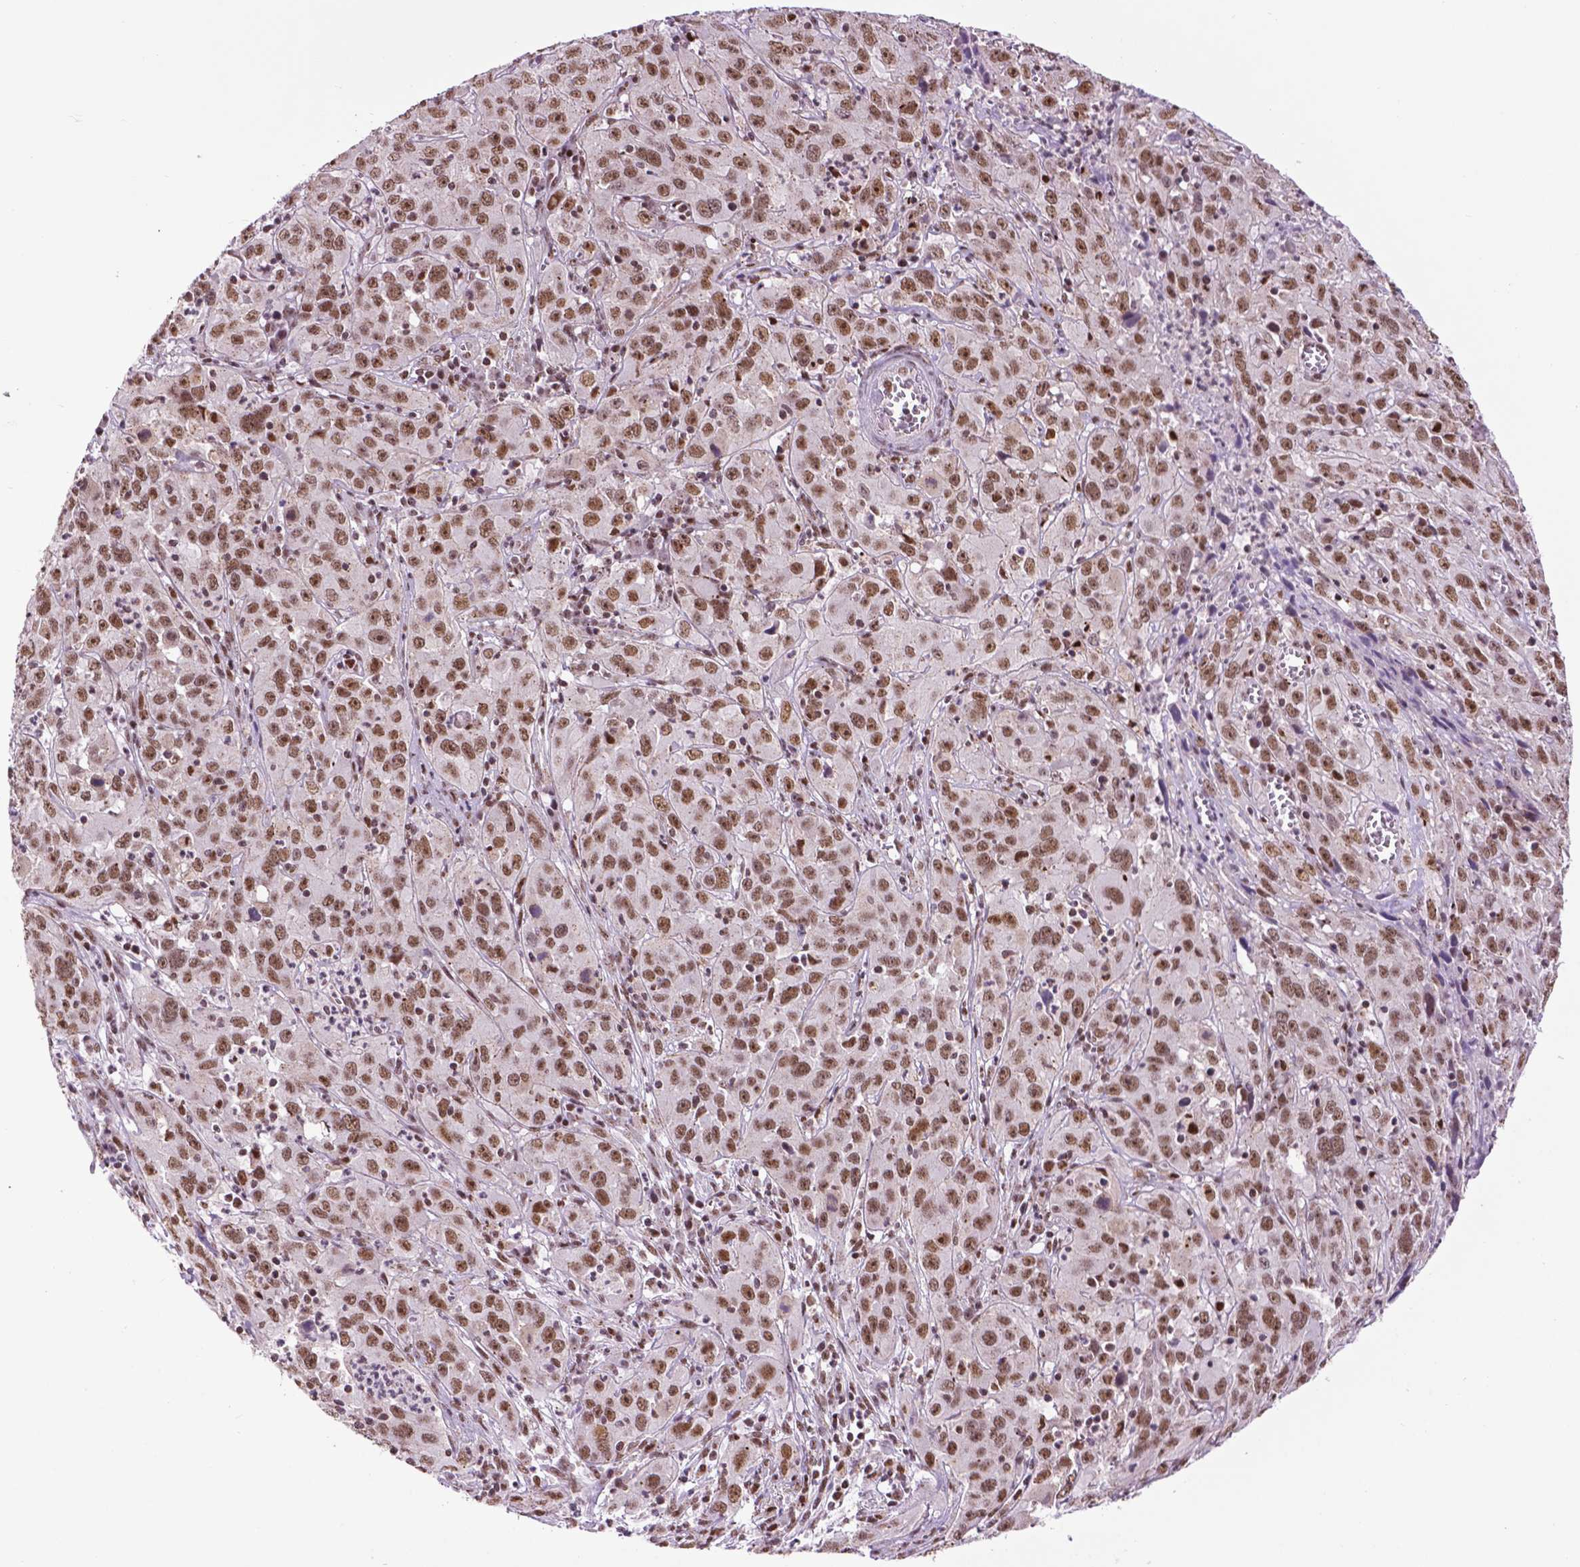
{"staining": {"intensity": "strong", "quantity": ">75%", "location": "nuclear"}, "tissue": "cervical cancer", "cell_type": "Tumor cells", "image_type": "cancer", "snomed": [{"axis": "morphology", "description": "Squamous cell carcinoma, NOS"}, {"axis": "topography", "description": "Cervix"}], "caption": "The photomicrograph reveals a brown stain indicating the presence of a protein in the nuclear of tumor cells in cervical squamous cell carcinoma.", "gene": "EAF1", "patient": {"sex": "female", "age": 32}}